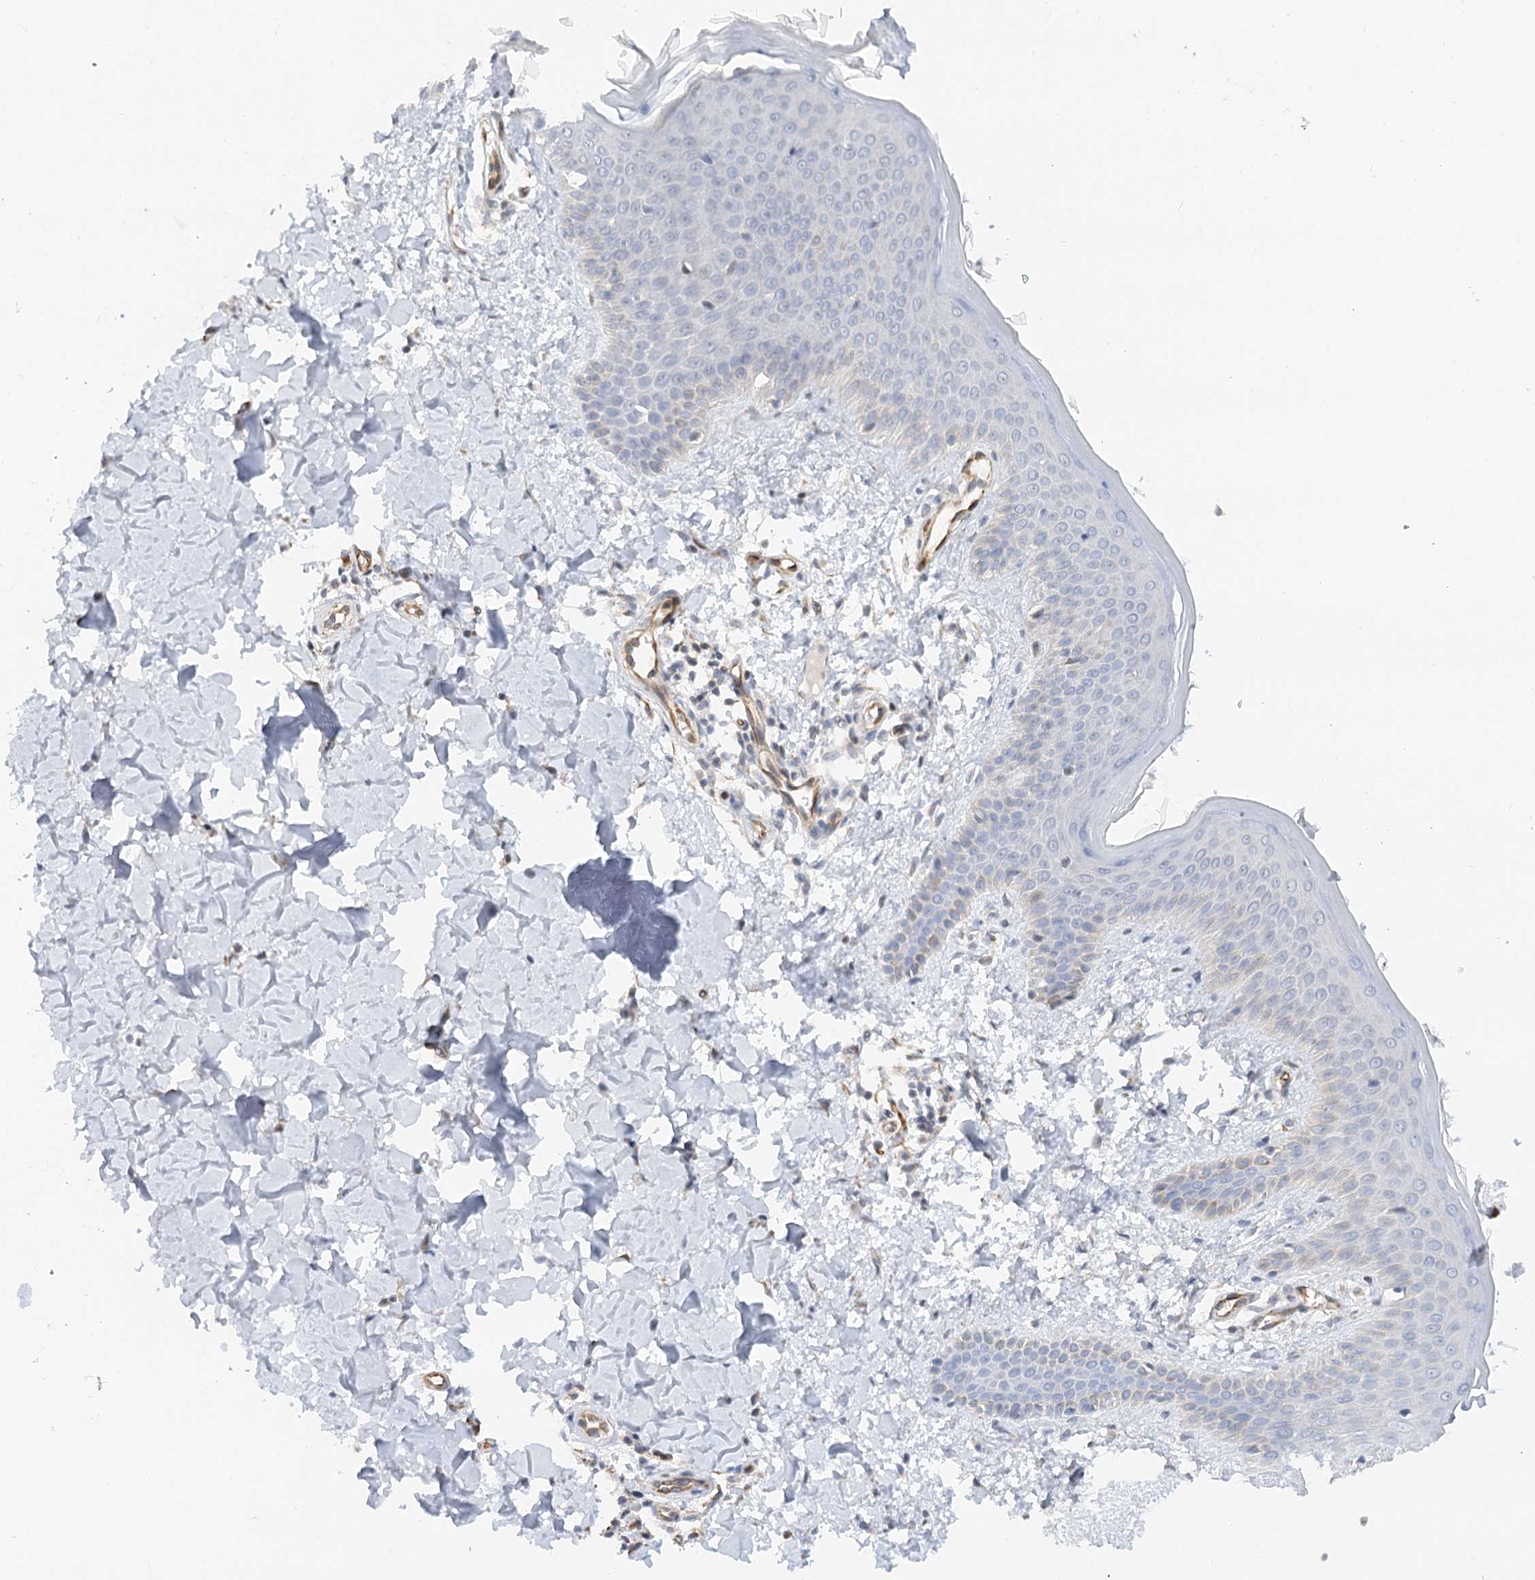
{"staining": {"intensity": "negative", "quantity": "none", "location": "none"}, "tissue": "skin", "cell_type": "Fibroblasts", "image_type": "normal", "snomed": [{"axis": "morphology", "description": "Normal tissue, NOS"}, {"axis": "topography", "description": "Skin"}], "caption": "An immunohistochemistry image of normal skin is shown. There is no staining in fibroblasts of skin.", "gene": "NELL2", "patient": {"sex": "male", "age": 36}}